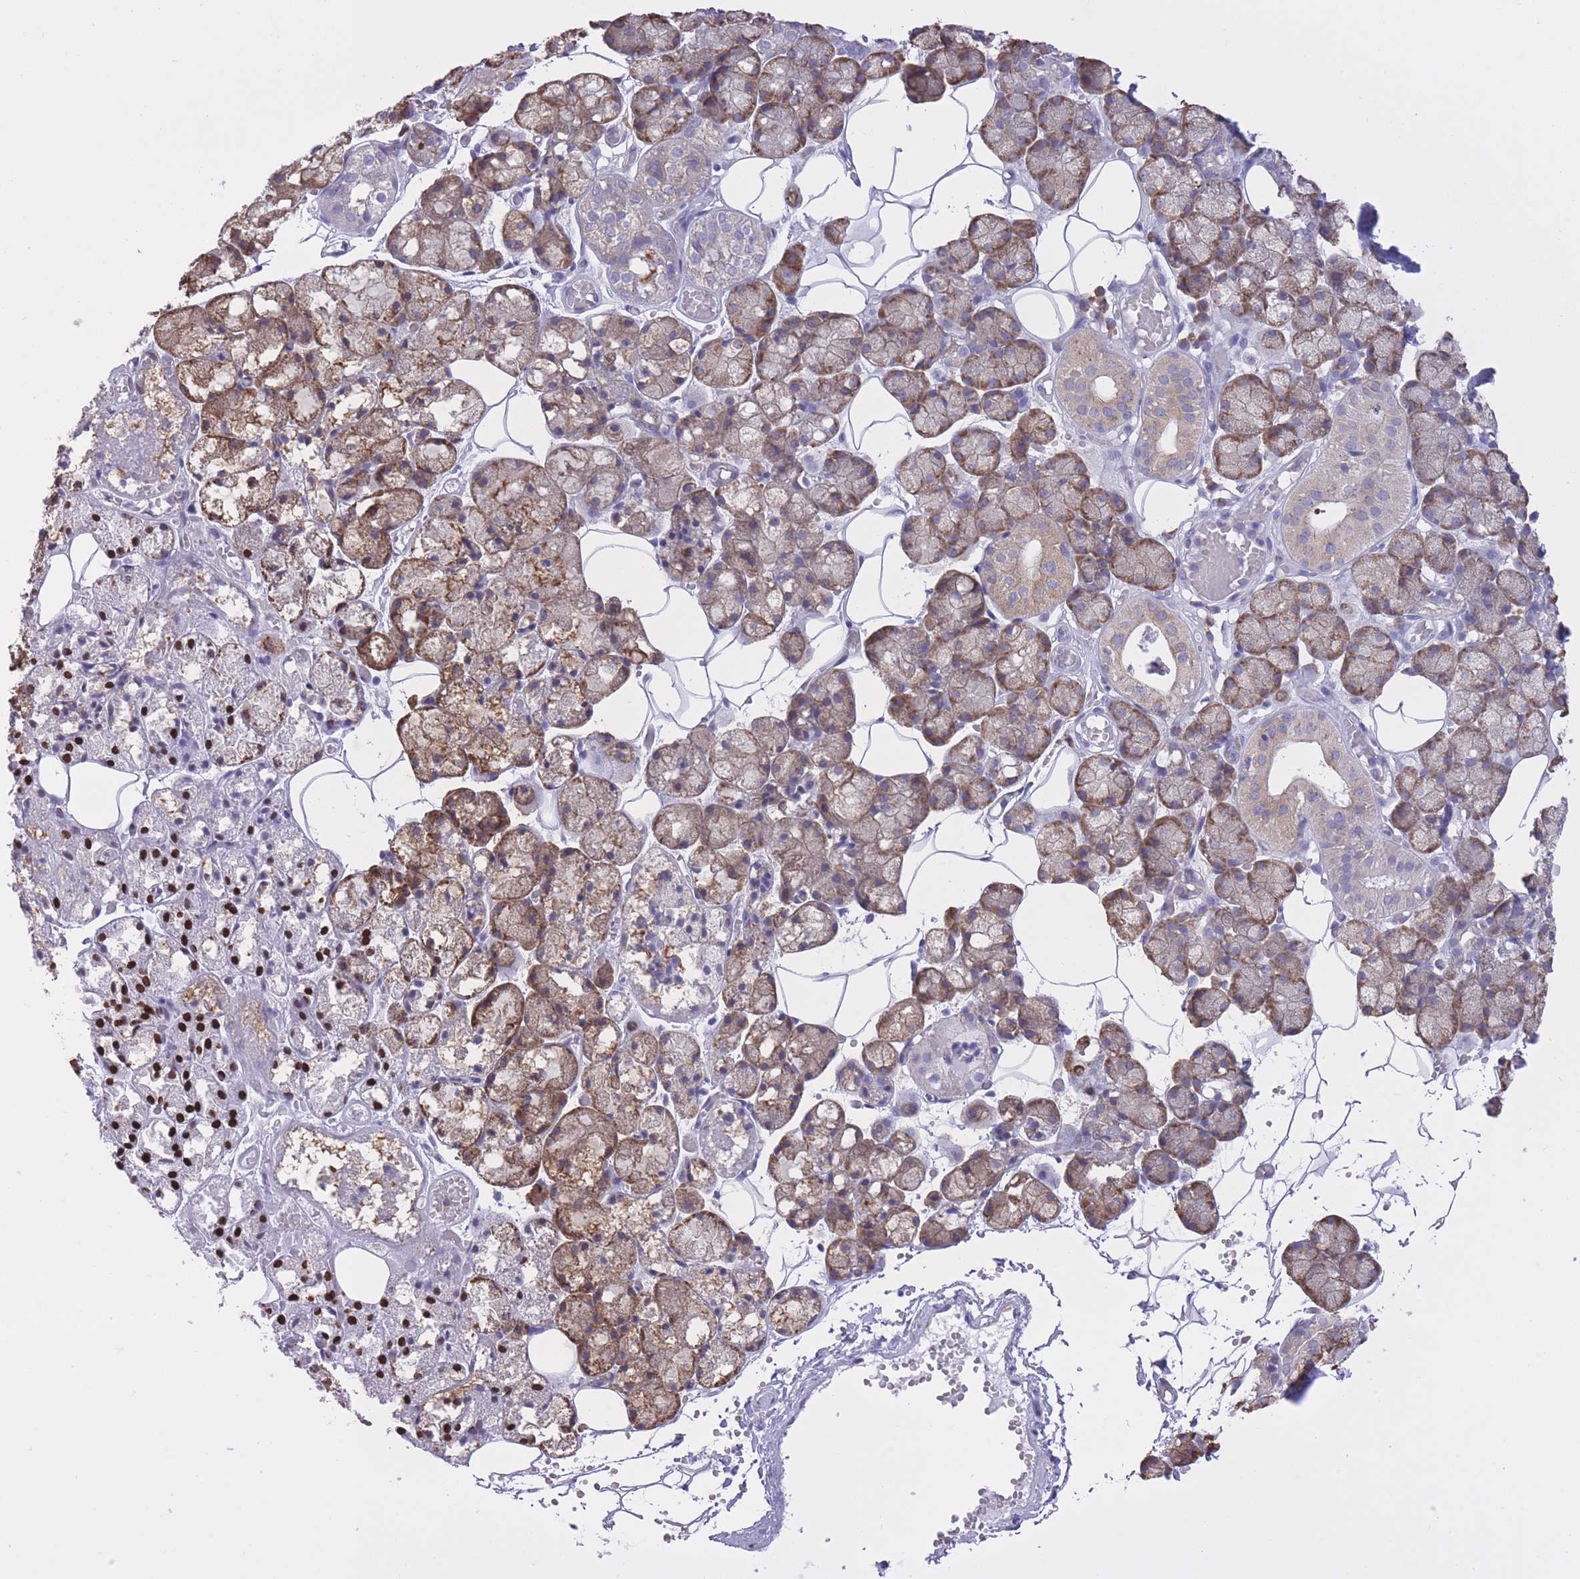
{"staining": {"intensity": "moderate", "quantity": ">75%", "location": "cytoplasmic/membranous"}, "tissue": "salivary gland", "cell_type": "Glandular cells", "image_type": "normal", "snomed": [{"axis": "morphology", "description": "Normal tissue, NOS"}, {"axis": "topography", "description": "Salivary gland"}], "caption": "Salivary gland stained with IHC demonstrates moderate cytoplasmic/membranous positivity in about >75% of glandular cells.", "gene": "ZNF501", "patient": {"sex": "male", "age": 62}}